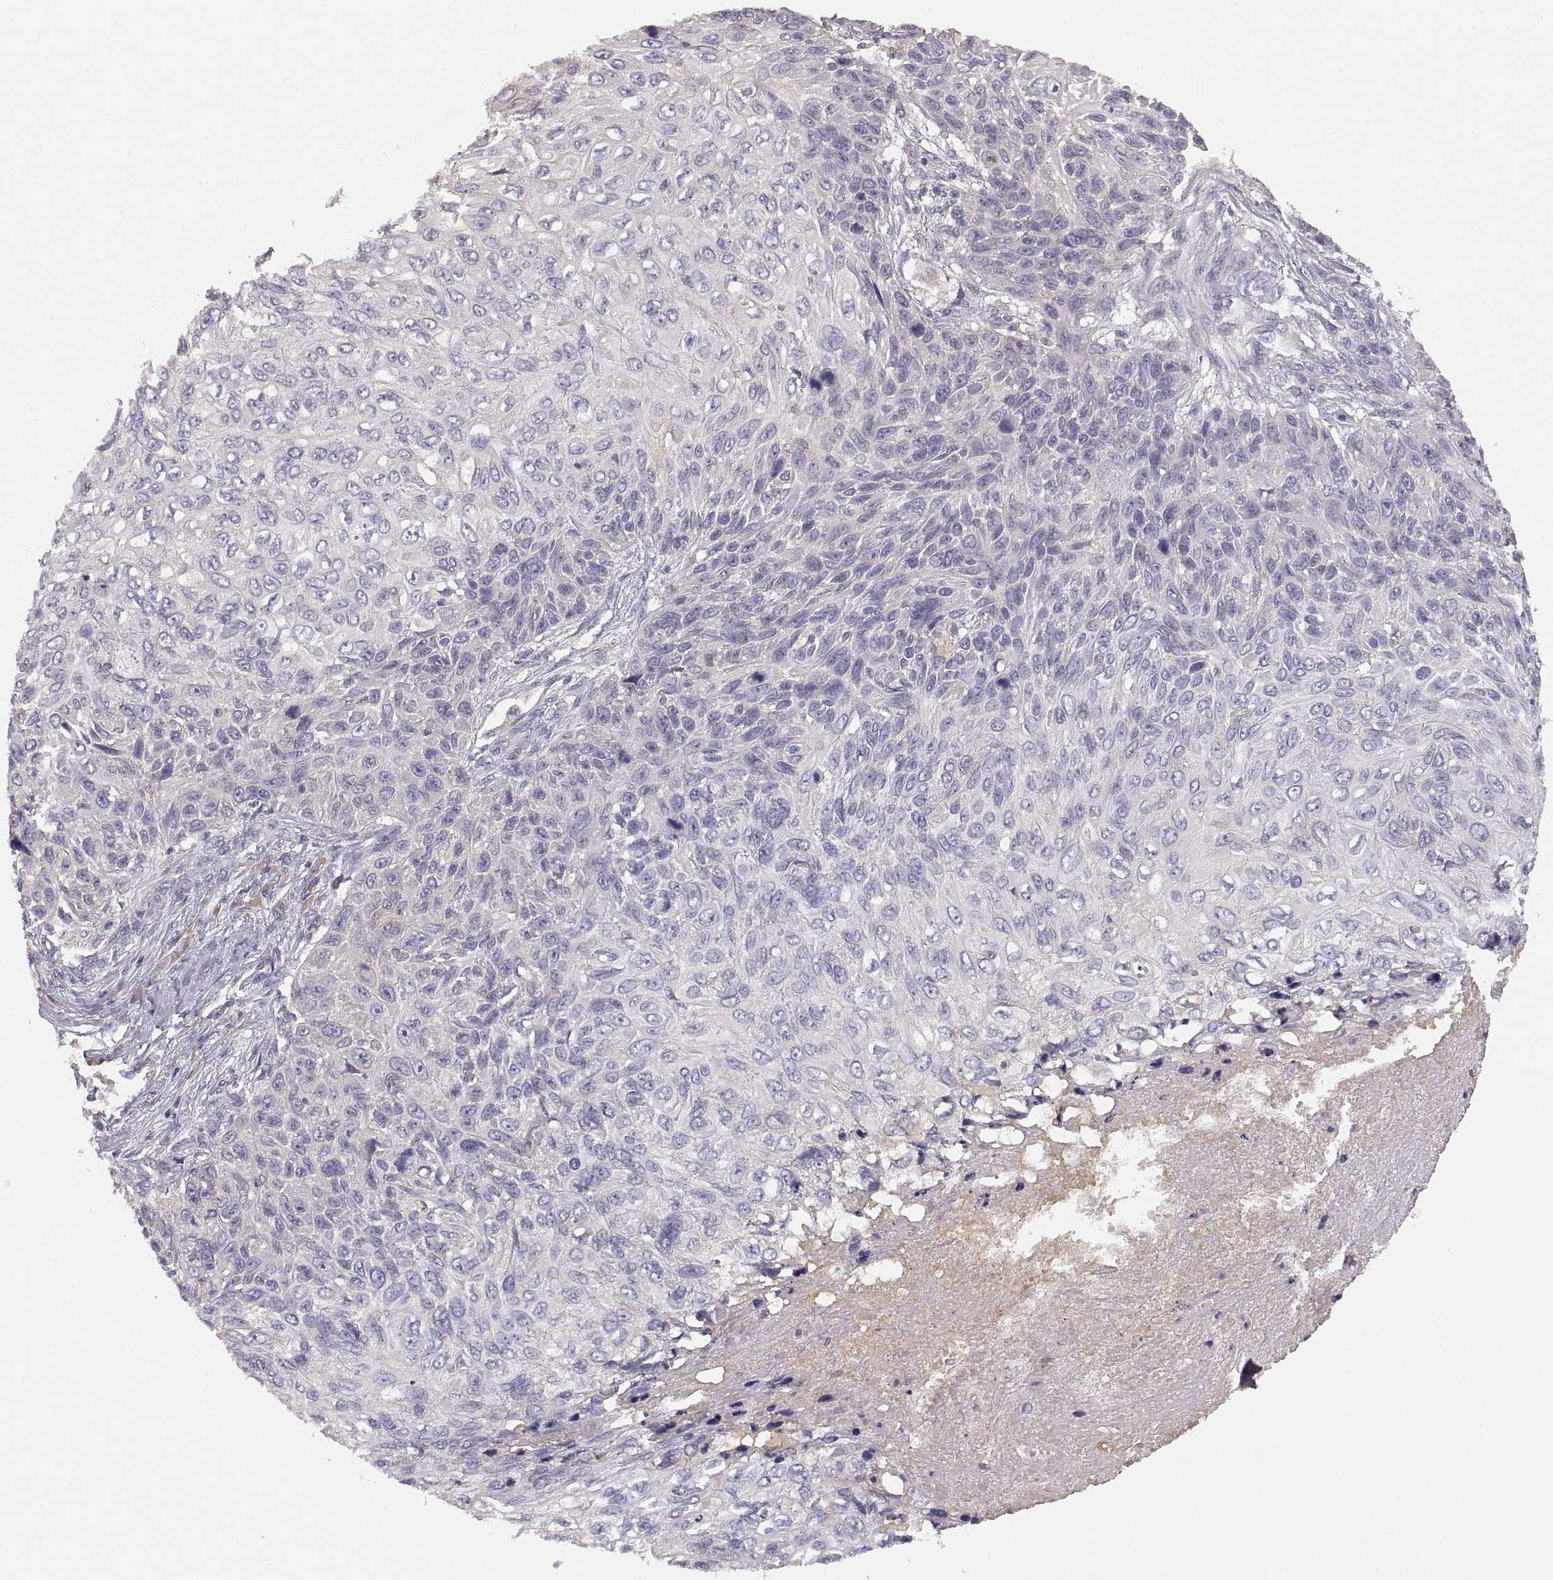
{"staining": {"intensity": "negative", "quantity": "none", "location": "none"}, "tissue": "skin cancer", "cell_type": "Tumor cells", "image_type": "cancer", "snomed": [{"axis": "morphology", "description": "Squamous cell carcinoma, NOS"}, {"axis": "topography", "description": "Skin"}], "caption": "An IHC image of skin cancer (squamous cell carcinoma) is shown. There is no staining in tumor cells of skin cancer (squamous cell carcinoma).", "gene": "RUNDC3A", "patient": {"sex": "male", "age": 92}}